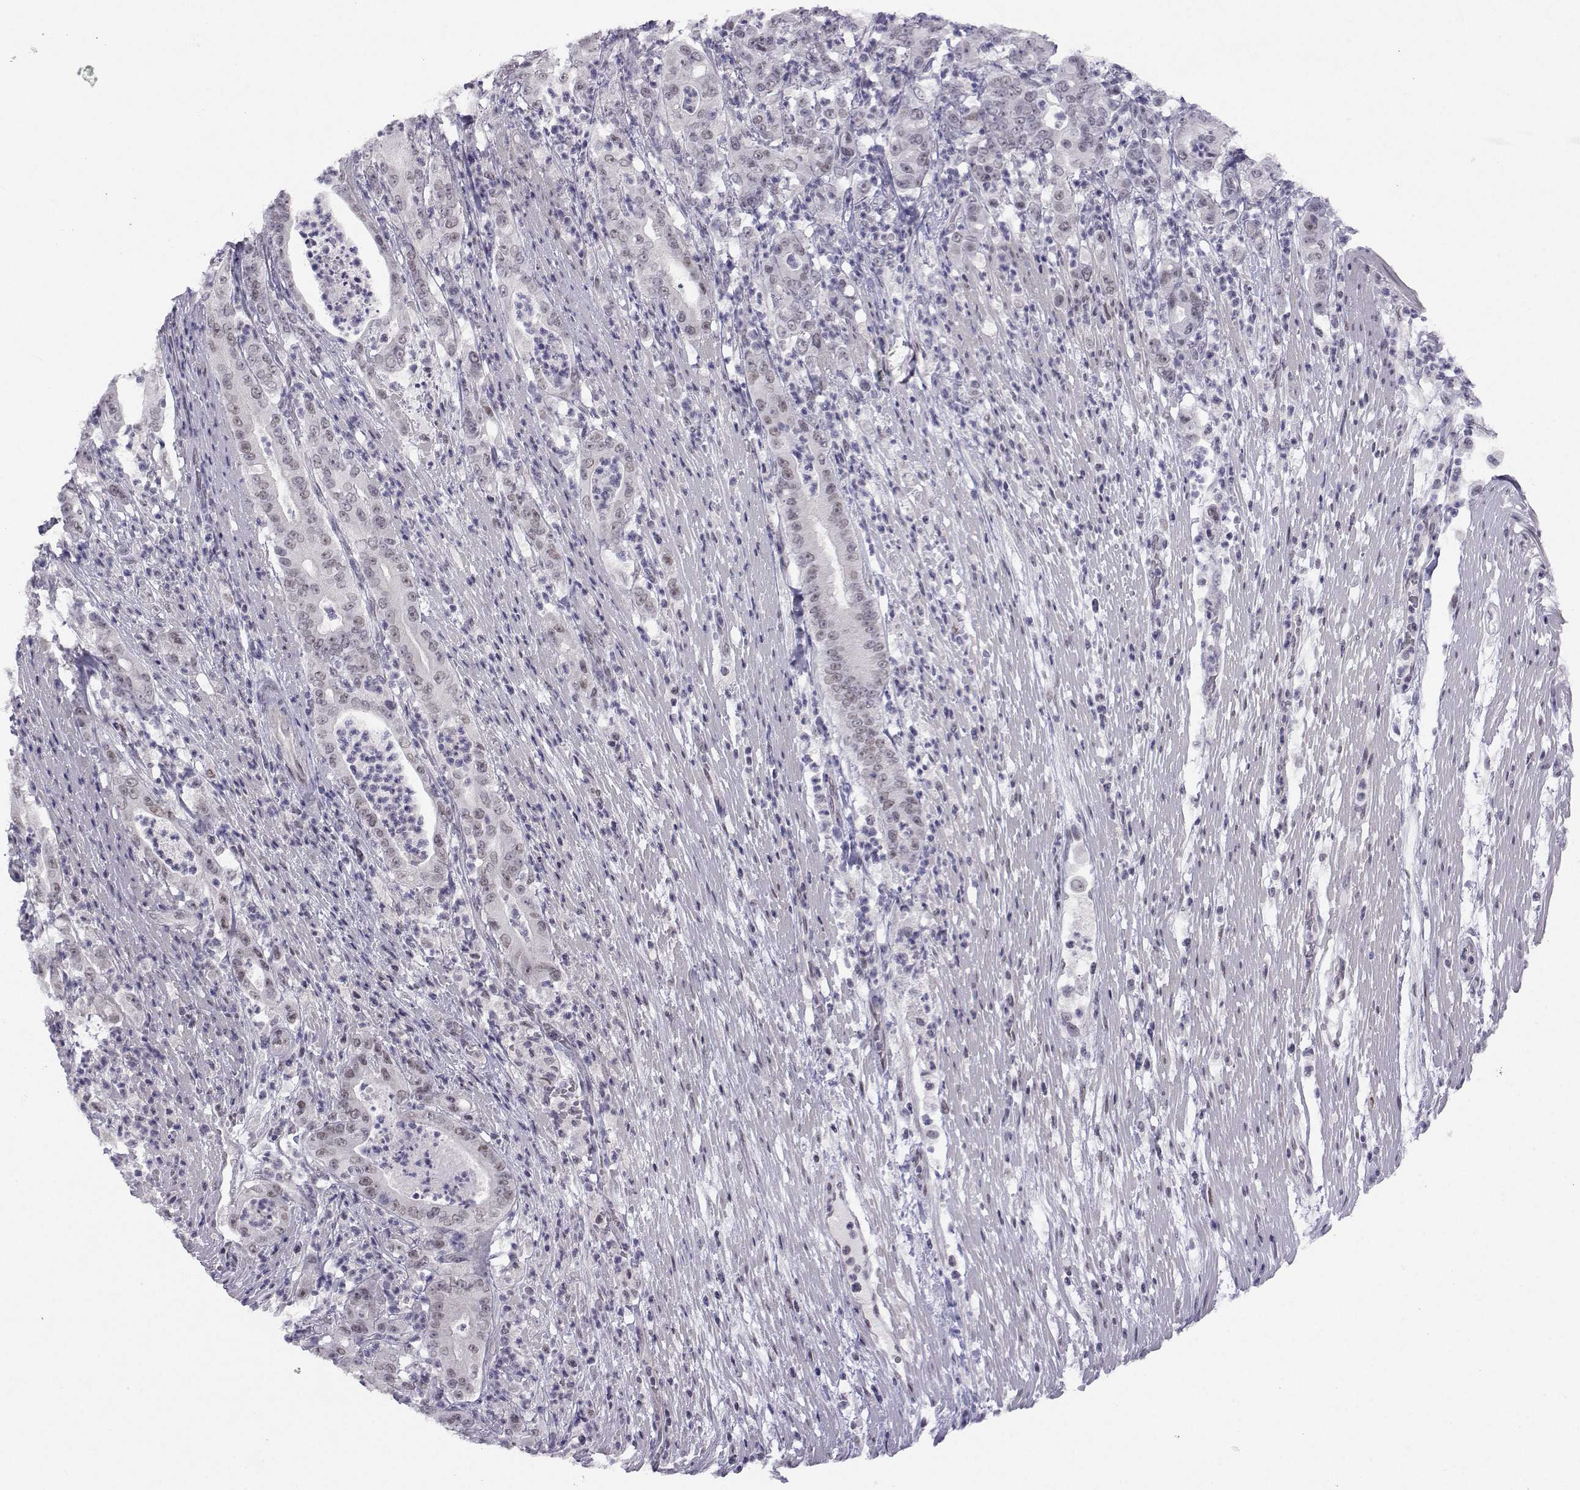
{"staining": {"intensity": "negative", "quantity": "none", "location": "none"}, "tissue": "pancreatic cancer", "cell_type": "Tumor cells", "image_type": "cancer", "snomed": [{"axis": "morphology", "description": "Adenocarcinoma, NOS"}, {"axis": "topography", "description": "Pancreas"}], "caption": "High magnification brightfield microscopy of pancreatic cancer stained with DAB (brown) and counterstained with hematoxylin (blue): tumor cells show no significant expression. The staining is performed using DAB brown chromogen with nuclei counter-stained in using hematoxylin.", "gene": "MED26", "patient": {"sex": "male", "age": 71}}